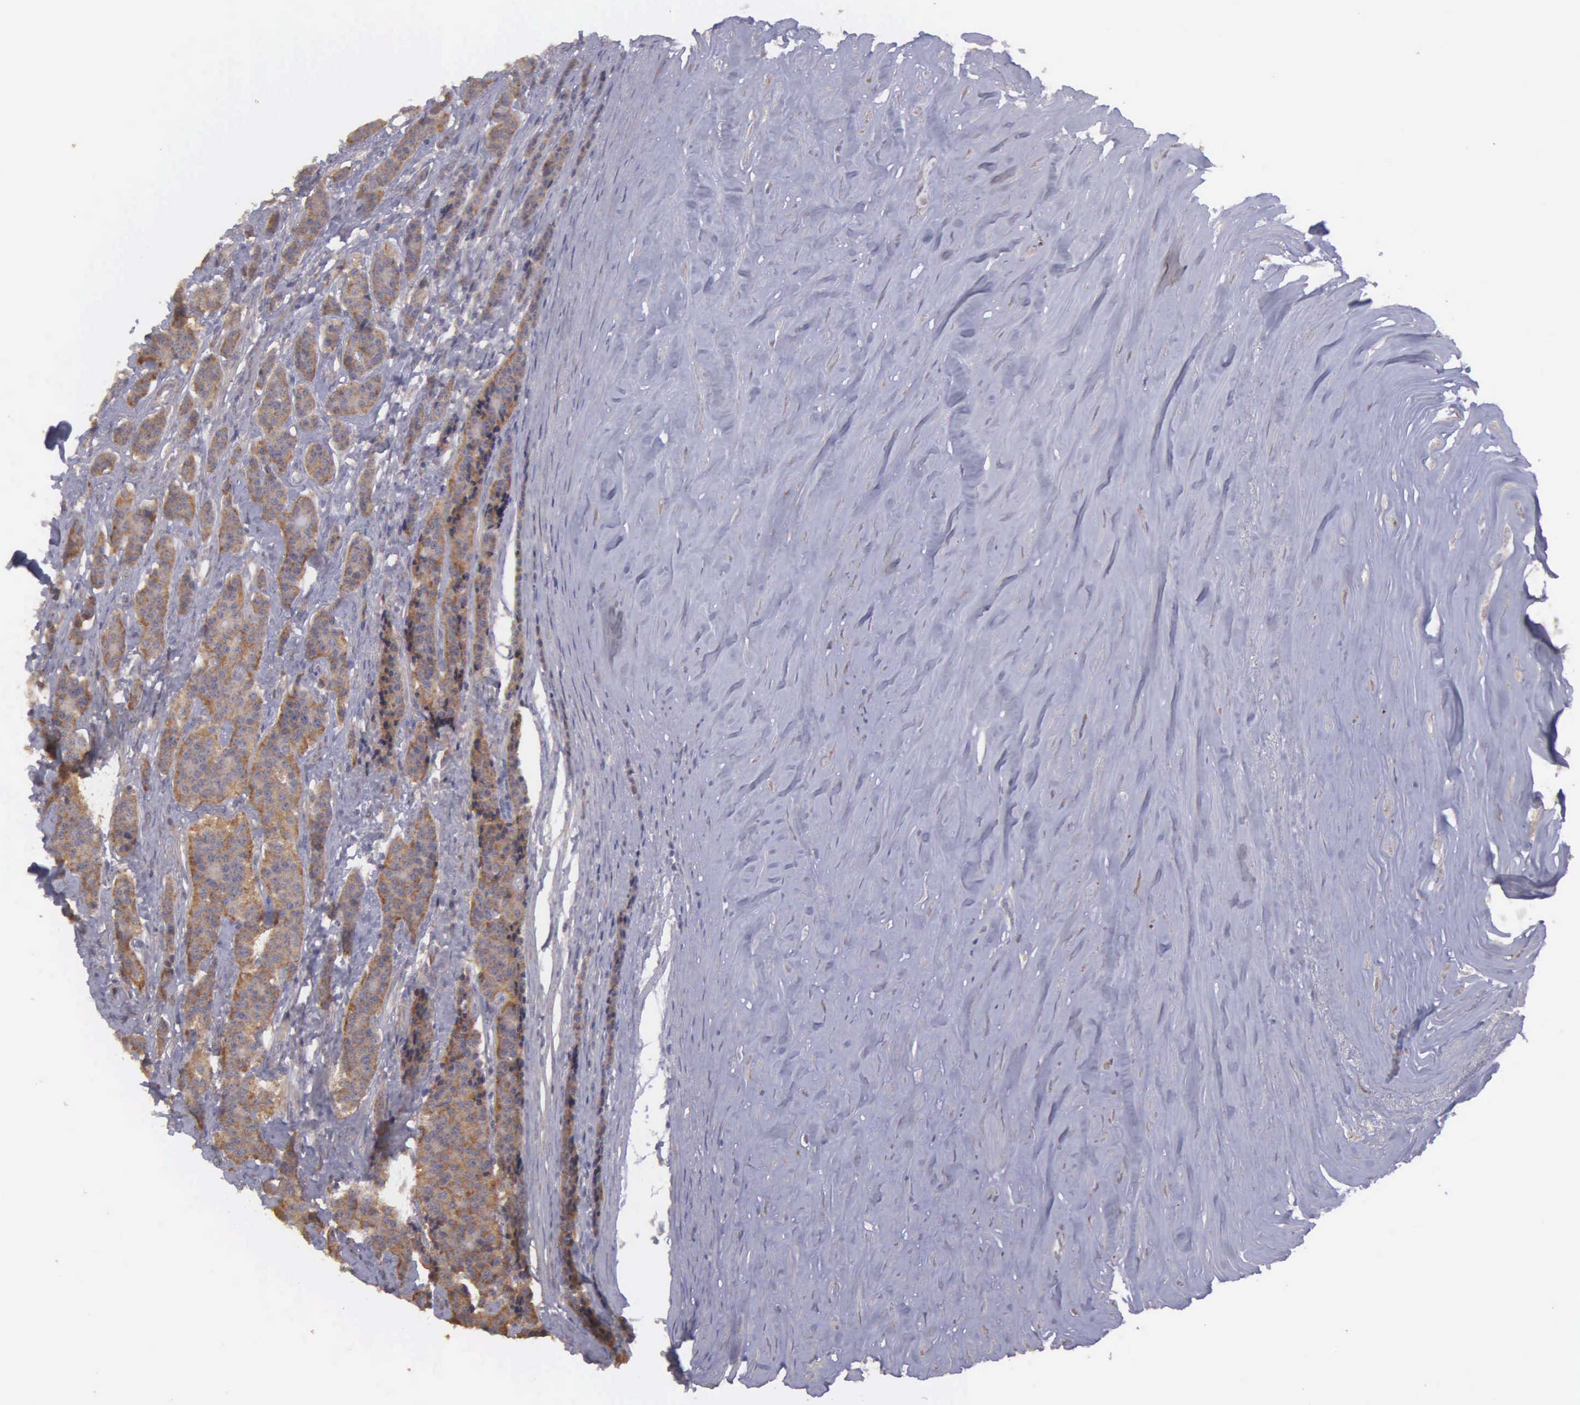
{"staining": {"intensity": "moderate", "quantity": ">75%", "location": "cytoplasmic/membranous"}, "tissue": "carcinoid", "cell_type": "Tumor cells", "image_type": "cancer", "snomed": [{"axis": "morphology", "description": "Carcinoid, malignant, NOS"}, {"axis": "topography", "description": "Small intestine"}], "caption": "A photomicrograph of carcinoid (malignant) stained for a protein shows moderate cytoplasmic/membranous brown staining in tumor cells. (DAB IHC with brightfield microscopy, high magnification).", "gene": "RTL10", "patient": {"sex": "male", "age": 63}}